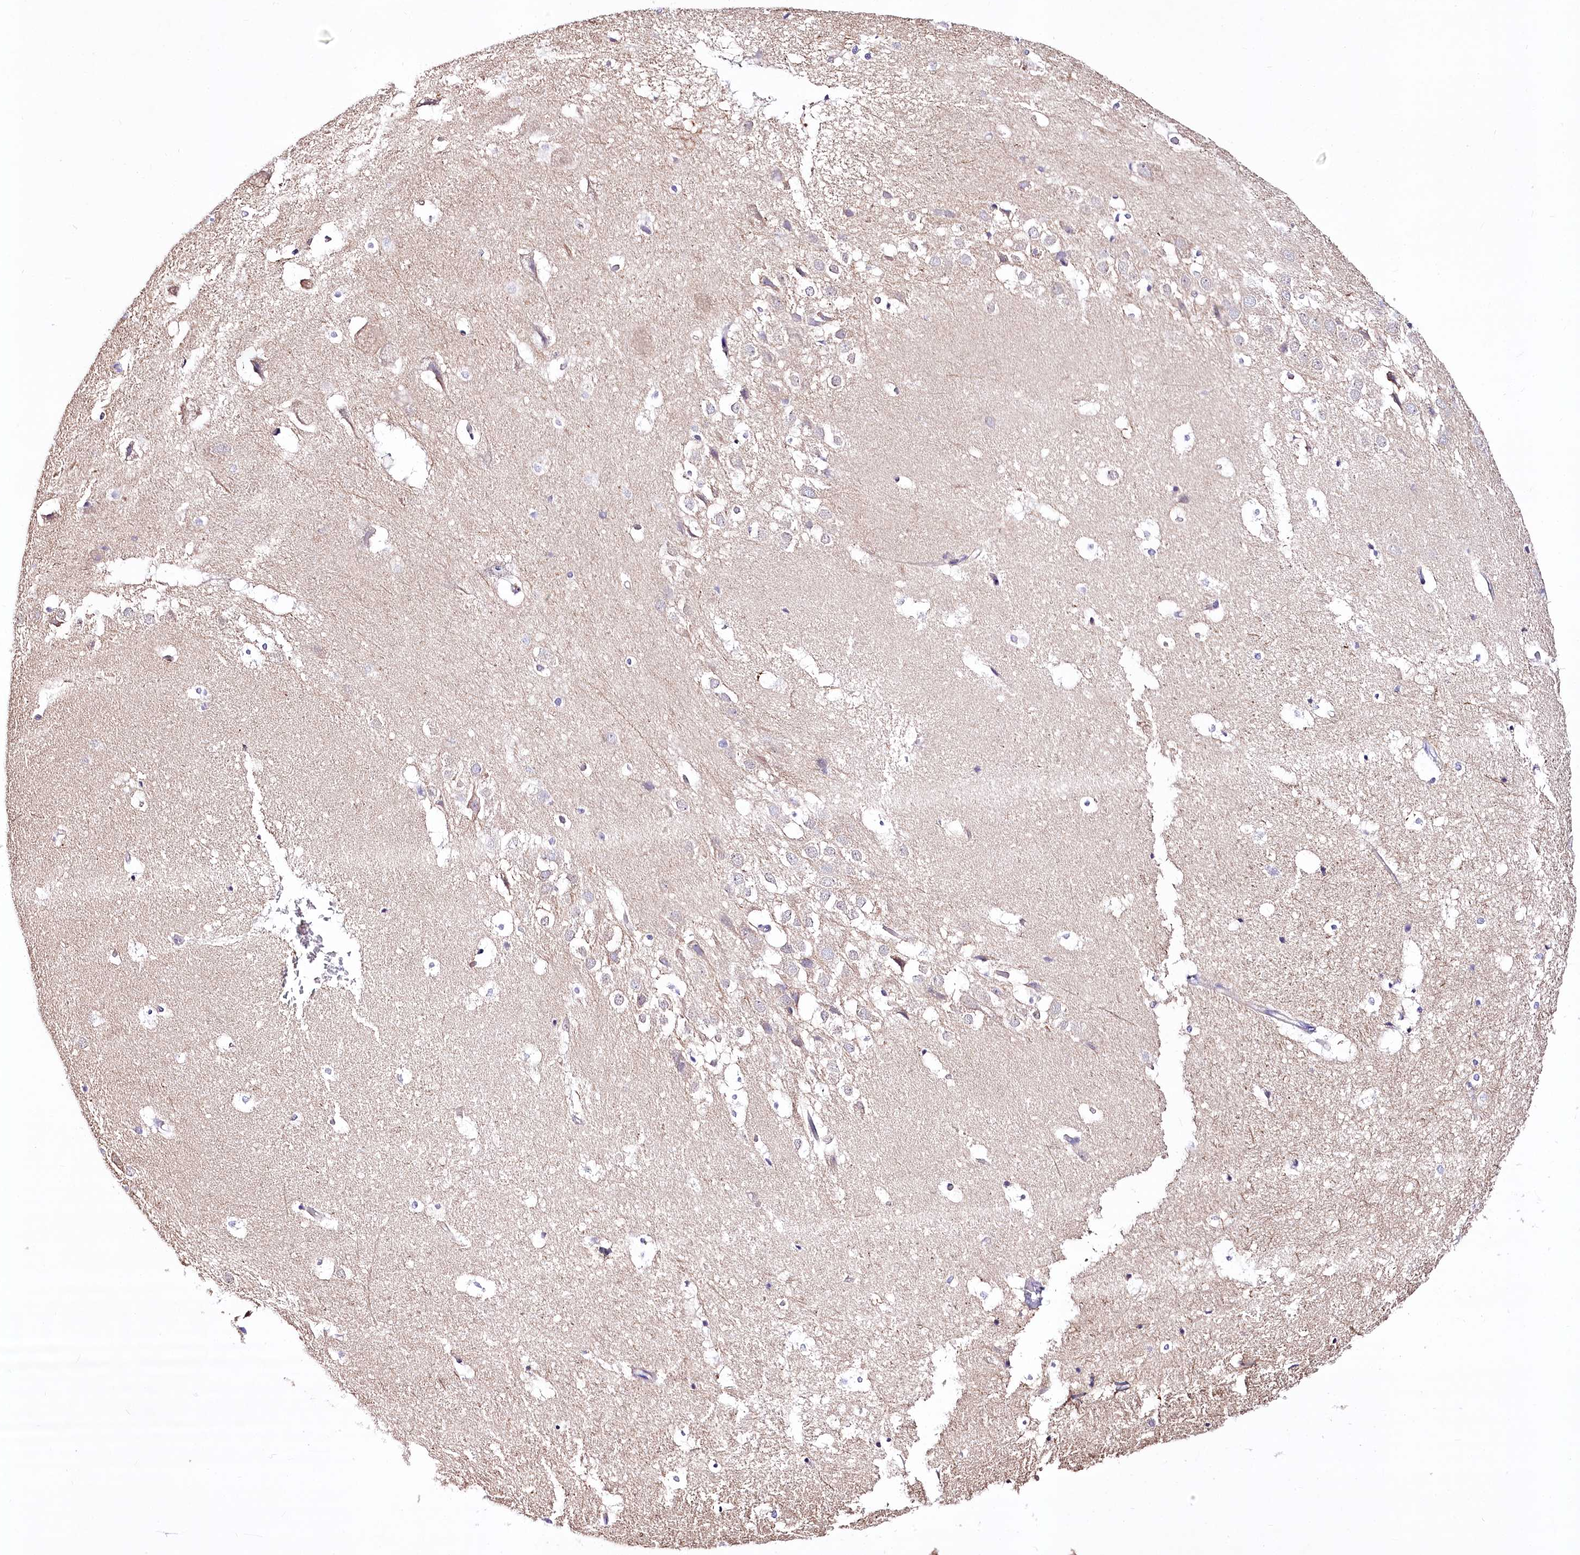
{"staining": {"intensity": "negative", "quantity": "none", "location": "none"}, "tissue": "hippocampus", "cell_type": "Glial cells", "image_type": "normal", "snomed": [{"axis": "morphology", "description": "Normal tissue, NOS"}, {"axis": "topography", "description": "Hippocampus"}], "caption": "Image shows no protein positivity in glial cells of unremarkable hippocampus.", "gene": "LRRC34", "patient": {"sex": "female", "age": 52}}